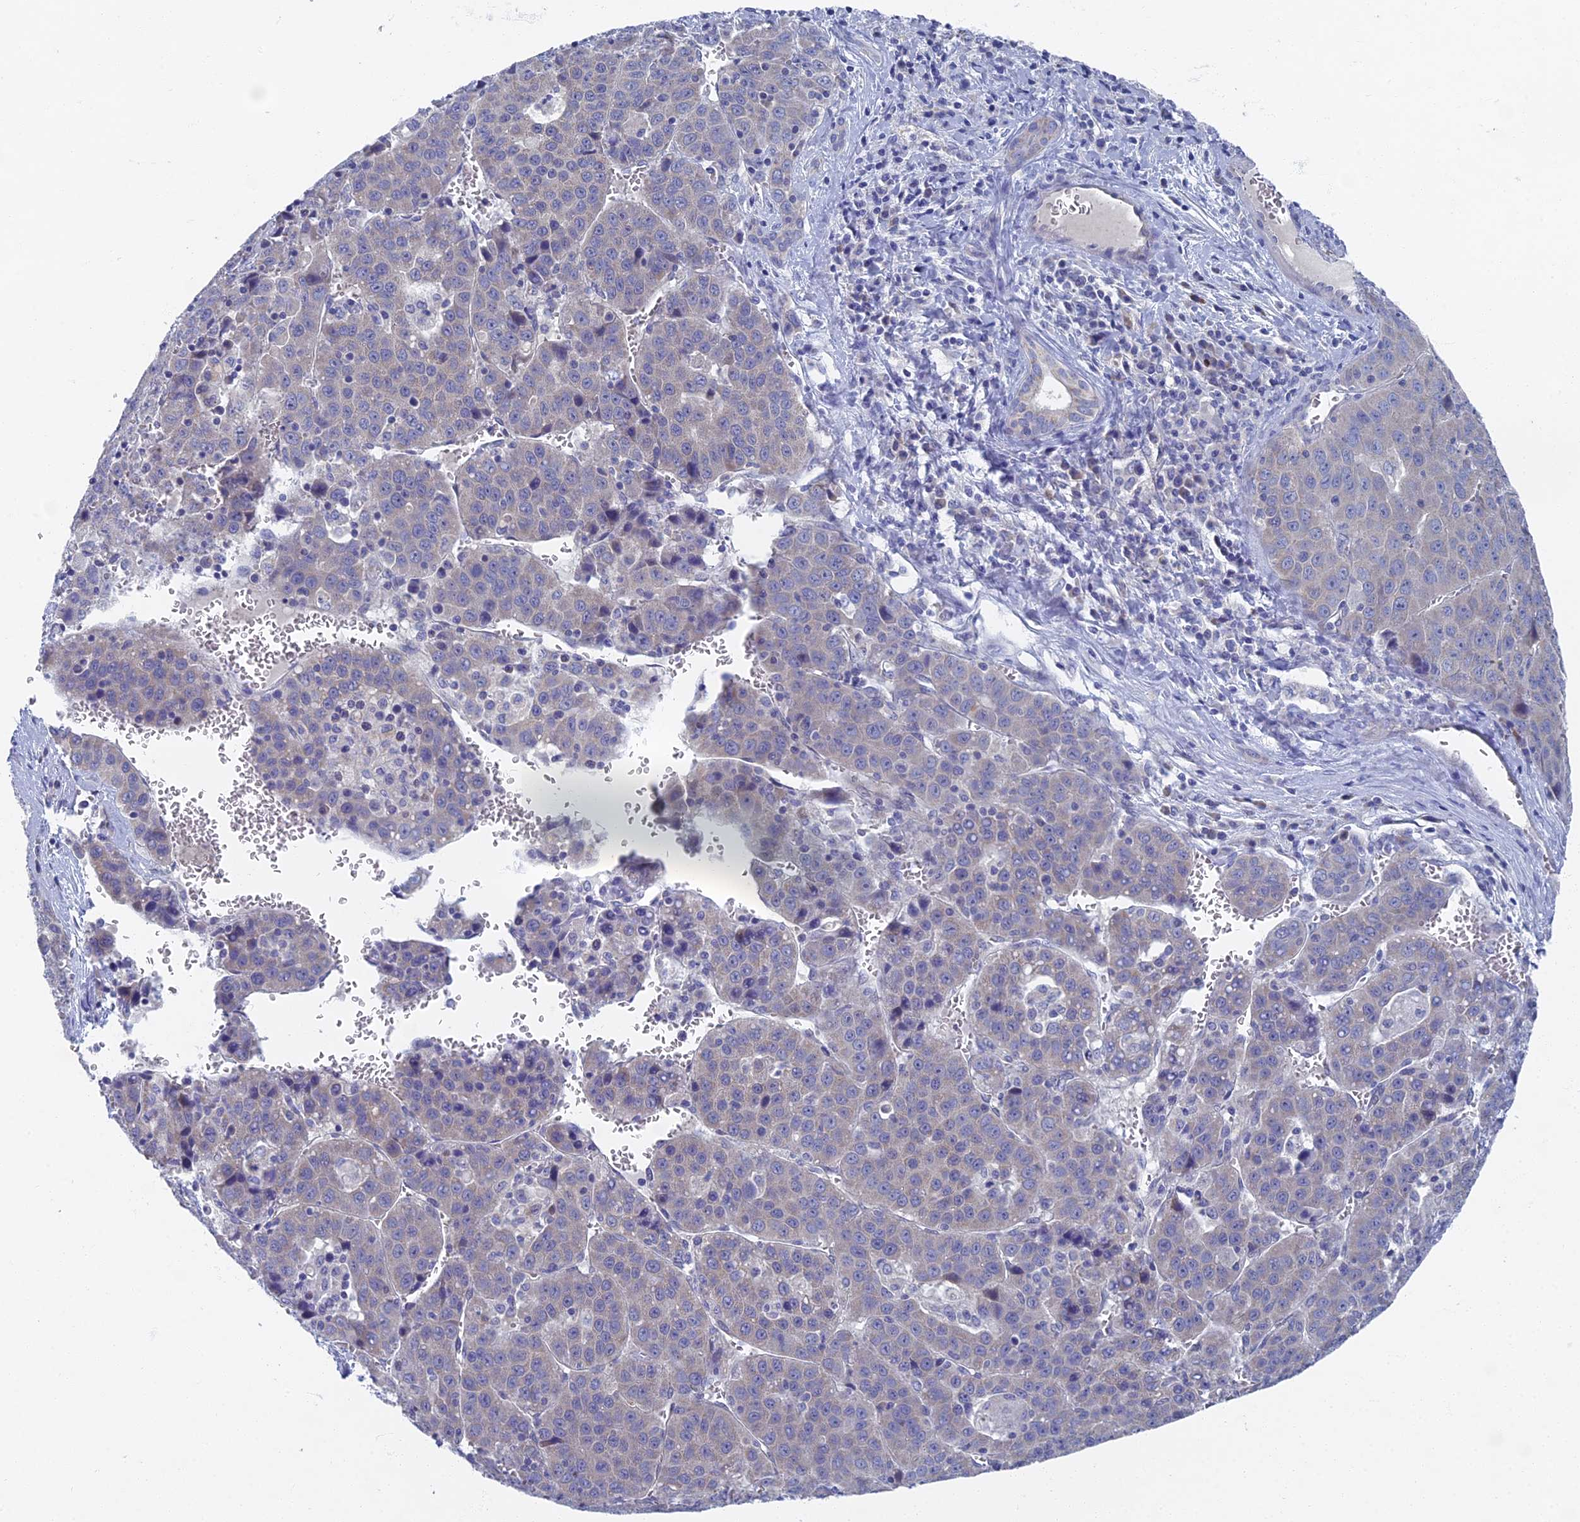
{"staining": {"intensity": "negative", "quantity": "none", "location": "none"}, "tissue": "liver cancer", "cell_type": "Tumor cells", "image_type": "cancer", "snomed": [{"axis": "morphology", "description": "Carcinoma, Hepatocellular, NOS"}, {"axis": "topography", "description": "Liver"}], "caption": "The micrograph displays no significant expression in tumor cells of liver cancer (hepatocellular carcinoma). (Stains: DAB (3,3'-diaminobenzidine) immunohistochemistry with hematoxylin counter stain, Microscopy: brightfield microscopy at high magnification).", "gene": "SPIN4", "patient": {"sex": "female", "age": 53}}